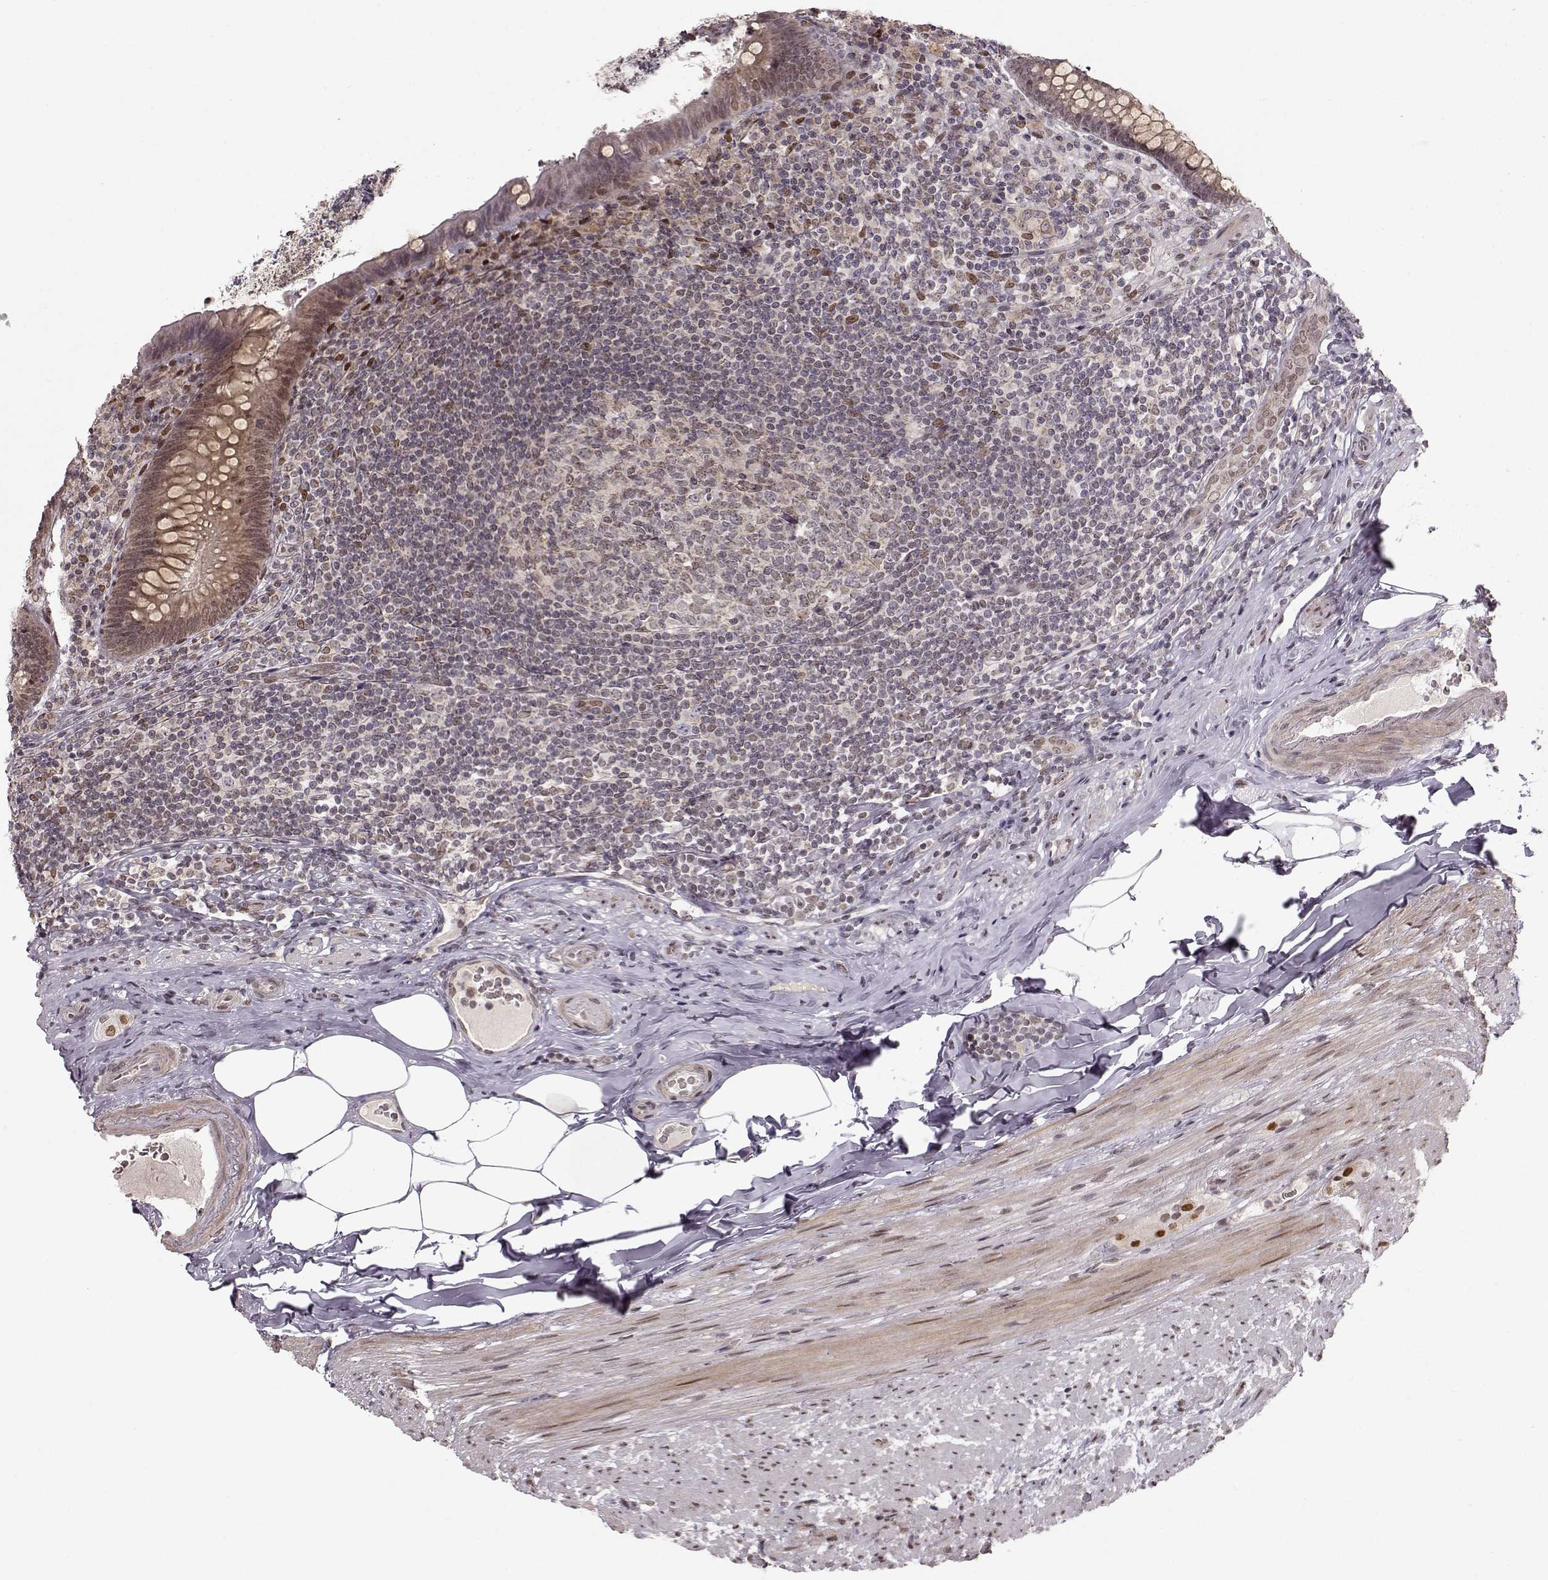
{"staining": {"intensity": "weak", "quantity": ">75%", "location": "cytoplasmic/membranous"}, "tissue": "appendix", "cell_type": "Glandular cells", "image_type": "normal", "snomed": [{"axis": "morphology", "description": "Normal tissue, NOS"}, {"axis": "topography", "description": "Appendix"}], "caption": "Protein analysis of normal appendix reveals weak cytoplasmic/membranous positivity in about >75% of glandular cells. The staining is performed using DAB (3,3'-diaminobenzidine) brown chromogen to label protein expression. The nuclei are counter-stained blue using hematoxylin.", "gene": "RAI1", "patient": {"sex": "male", "age": 47}}